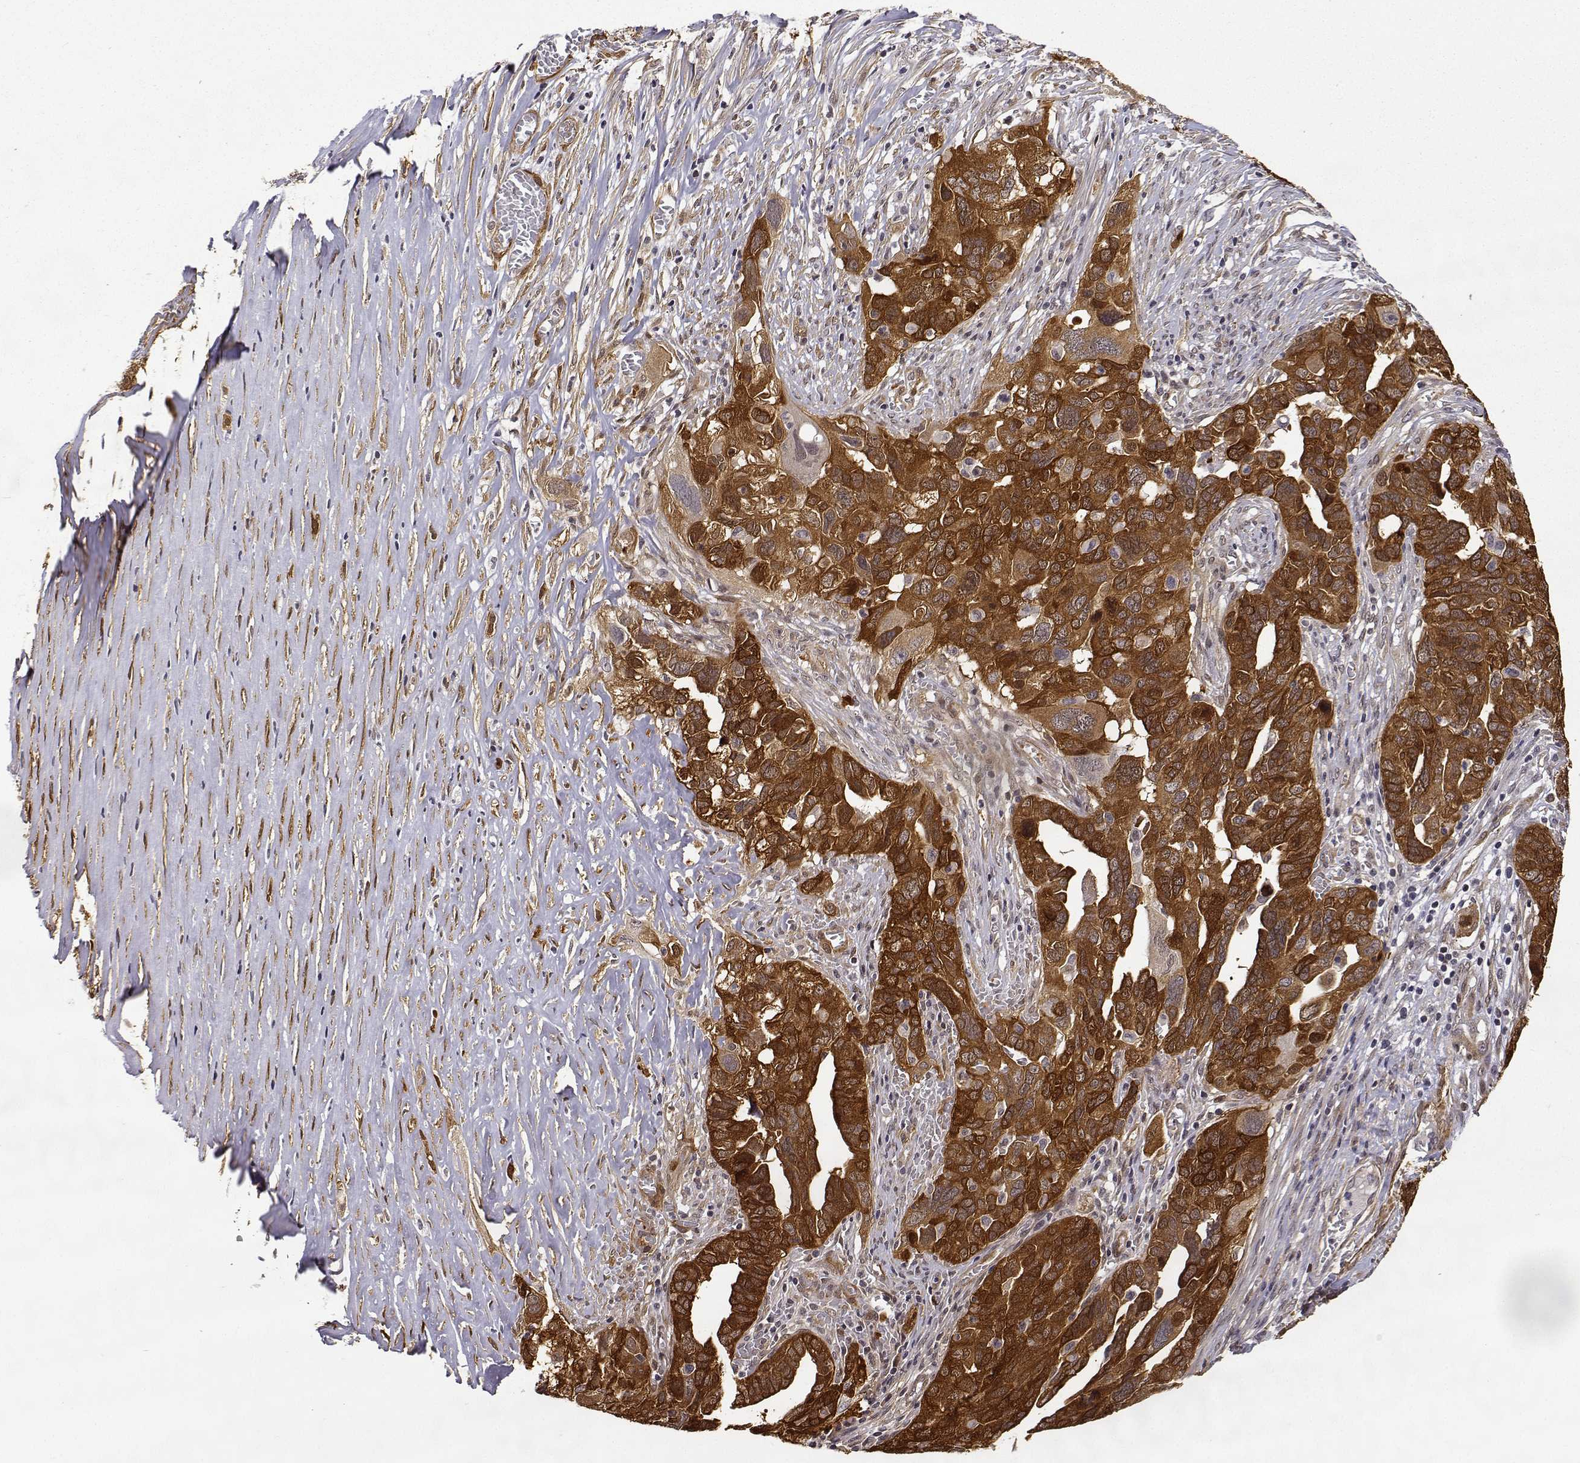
{"staining": {"intensity": "strong", "quantity": ">75%", "location": "cytoplasmic/membranous"}, "tissue": "ovarian cancer", "cell_type": "Tumor cells", "image_type": "cancer", "snomed": [{"axis": "morphology", "description": "Carcinoma, endometroid"}, {"axis": "topography", "description": "Soft tissue"}, {"axis": "topography", "description": "Ovary"}], "caption": "IHC of human endometroid carcinoma (ovarian) shows high levels of strong cytoplasmic/membranous positivity in about >75% of tumor cells.", "gene": "PHGDH", "patient": {"sex": "female", "age": 52}}